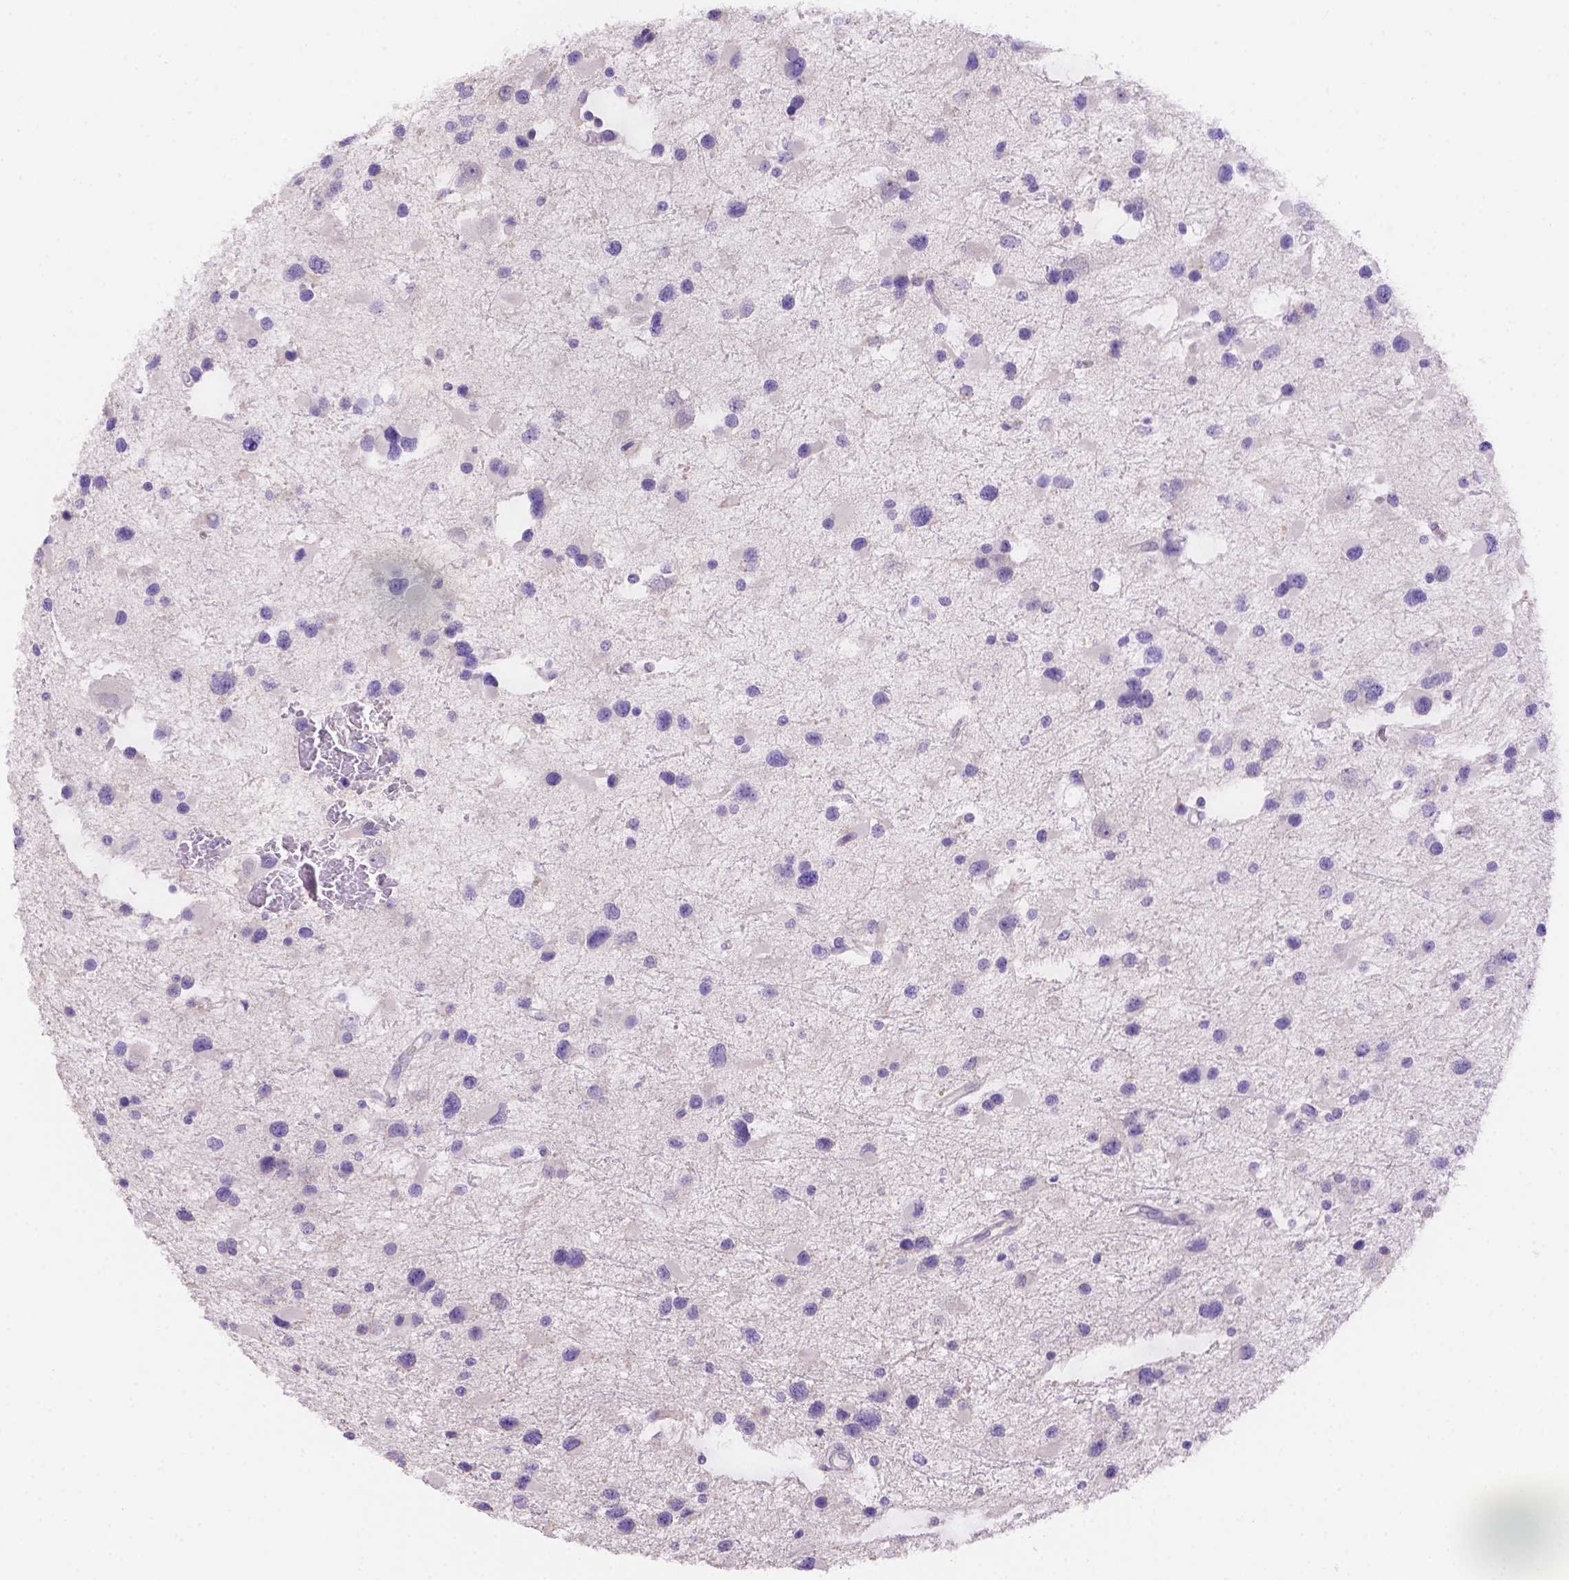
{"staining": {"intensity": "negative", "quantity": "none", "location": "none"}, "tissue": "glioma", "cell_type": "Tumor cells", "image_type": "cancer", "snomed": [{"axis": "morphology", "description": "Glioma, malignant, Low grade"}, {"axis": "topography", "description": "Brain"}], "caption": "Glioma was stained to show a protein in brown. There is no significant positivity in tumor cells.", "gene": "NXPE2", "patient": {"sex": "female", "age": 32}}